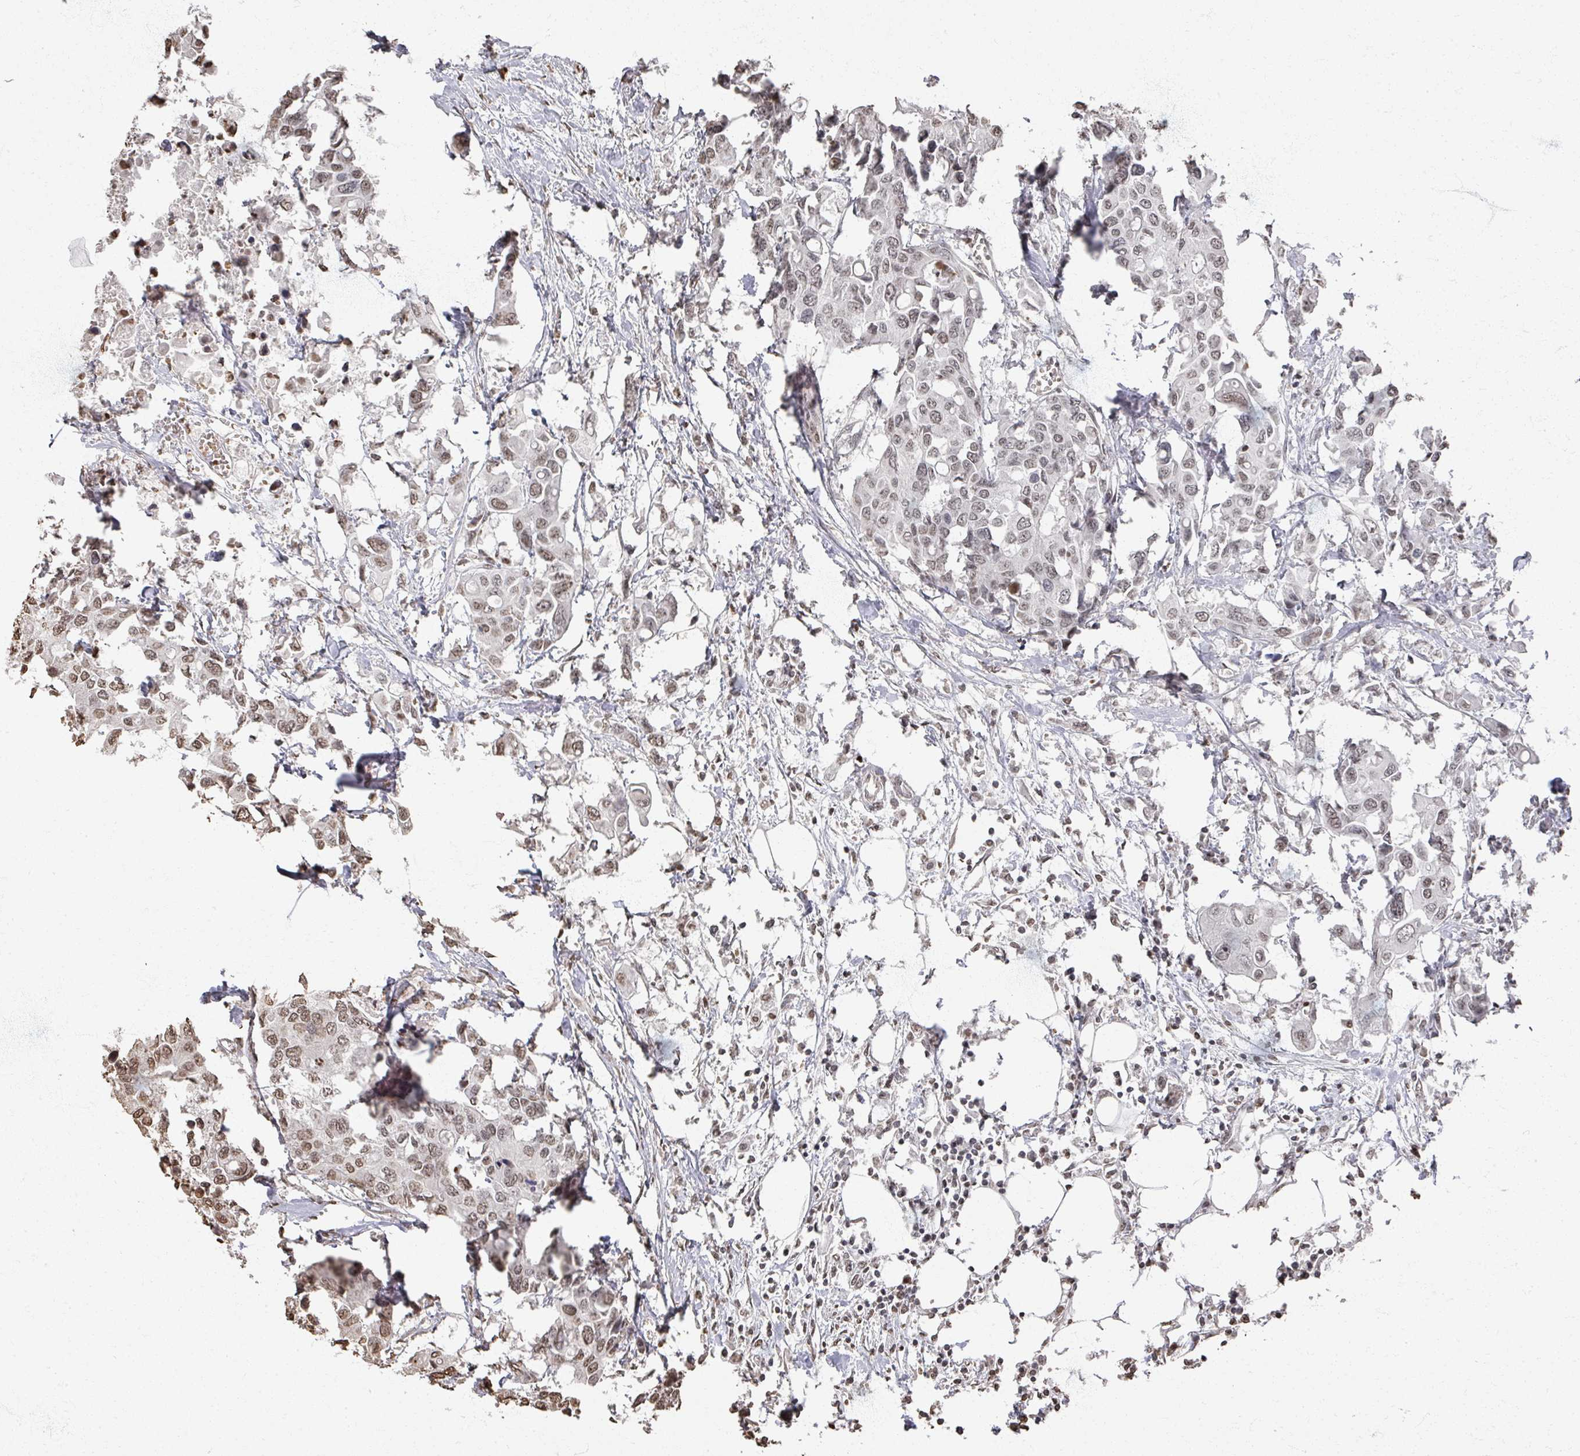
{"staining": {"intensity": "weak", "quantity": ">75%", "location": "nuclear"}, "tissue": "colorectal cancer", "cell_type": "Tumor cells", "image_type": "cancer", "snomed": [{"axis": "morphology", "description": "Adenocarcinoma, NOS"}, {"axis": "topography", "description": "Colon"}], "caption": "This is a histology image of immunohistochemistry staining of adenocarcinoma (colorectal), which shows weak staining in the nuclear of tumor cells.", "gene": "DCUN1D5", "patient": {"sex": "male", "age": 77}}